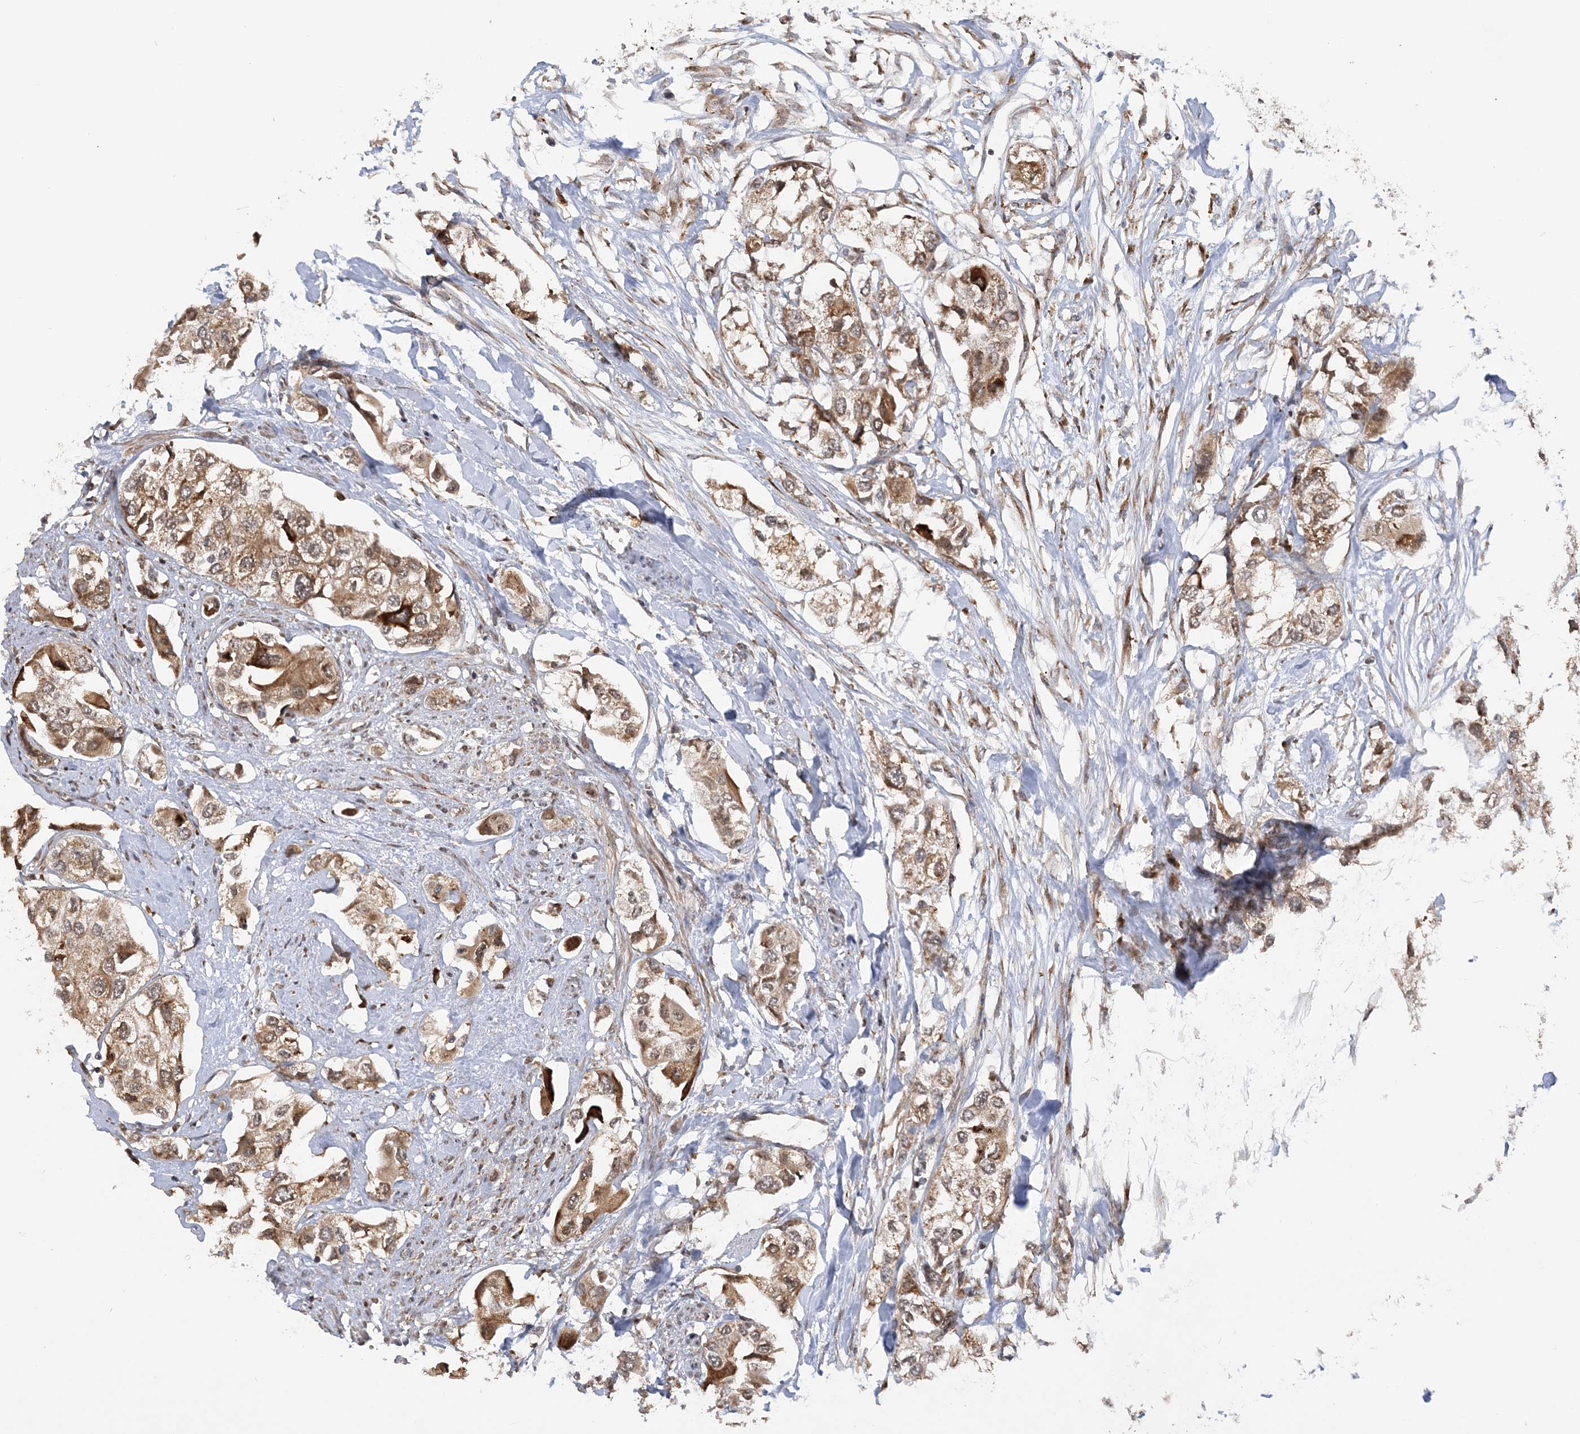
{"staining": {"intensity": "moderate", "quantity": ">75%", "location": "cytoplasmic/membranous"}, "tissue": "urothelial cancer", "cell_type": "Tumor cells", "image_type": "cancer", "snomed": [{"axis": "morphology", "description": "Urothelial carcinoma, High grade"}, {"axis": "topography", "description": "Urinary bladder"}], "caption": "Immunohistochemistry histopathology image of urothelial cancer stained for a protein (brown), which exhibits medium levels of moderate cytoplasmic/membranous positivity in about >75% of tumor cells.", "gene": "MRPL47", "patient": {"sex": "male", "age": 64}}